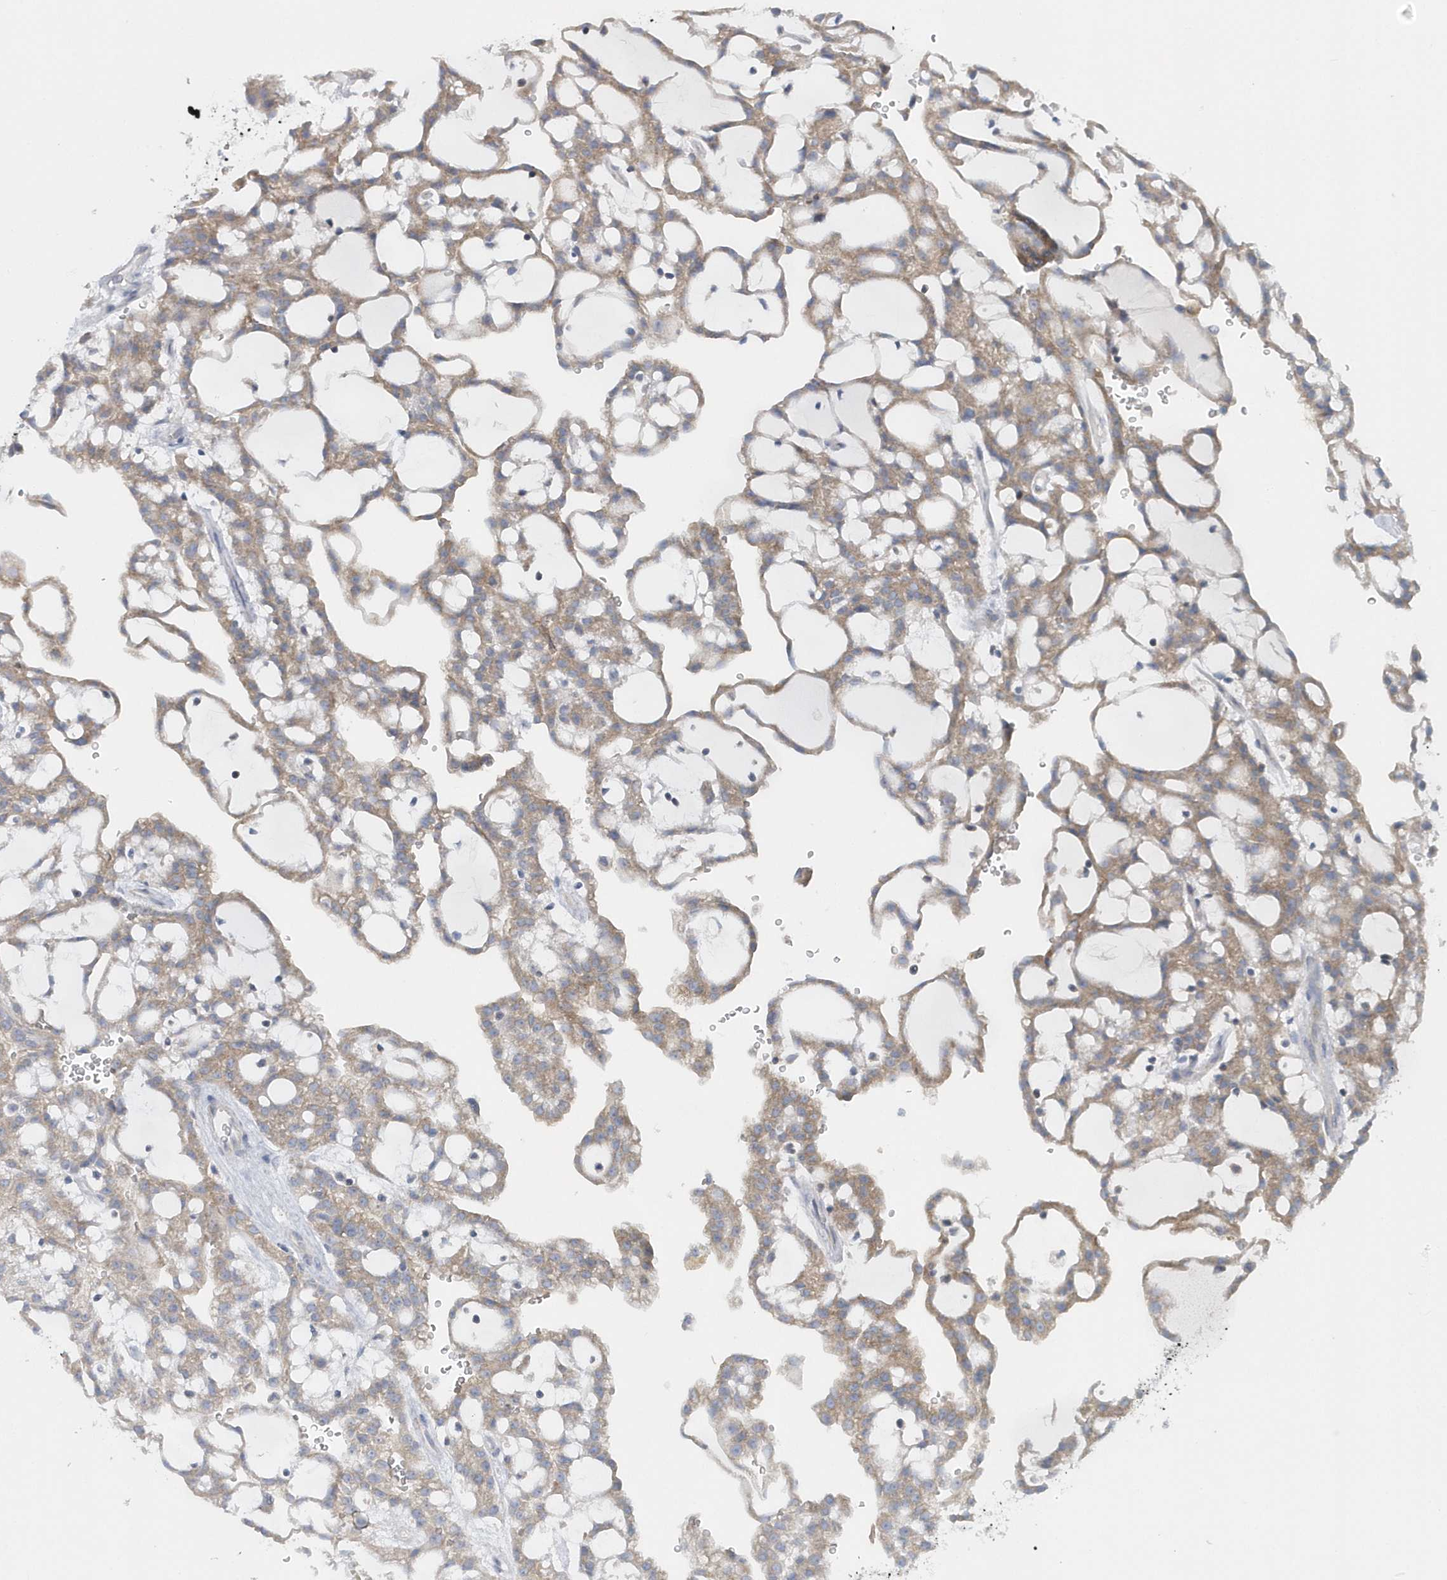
{"staining": {"intensity": "weak", "quantity": ">75%", "location": "cytoplasmic/membranous"}, "tissue": "renal cancer", "cell_type": "Tumor cells", "image_type": "cancer", "snomed": [{"axis": "morphology", "description": "Adenocarcinoma, NOS"}, {"axis": "topography", "description": "Kidney"}], "caption": "Immunohistochemical staining of human adenocarcinoma (renal) shows weak cytoplasmic/membranous protein expression in about >75% of tumor cells.", "gene": "EIF3C", "patient": {"sex": "male", "age": 63}}